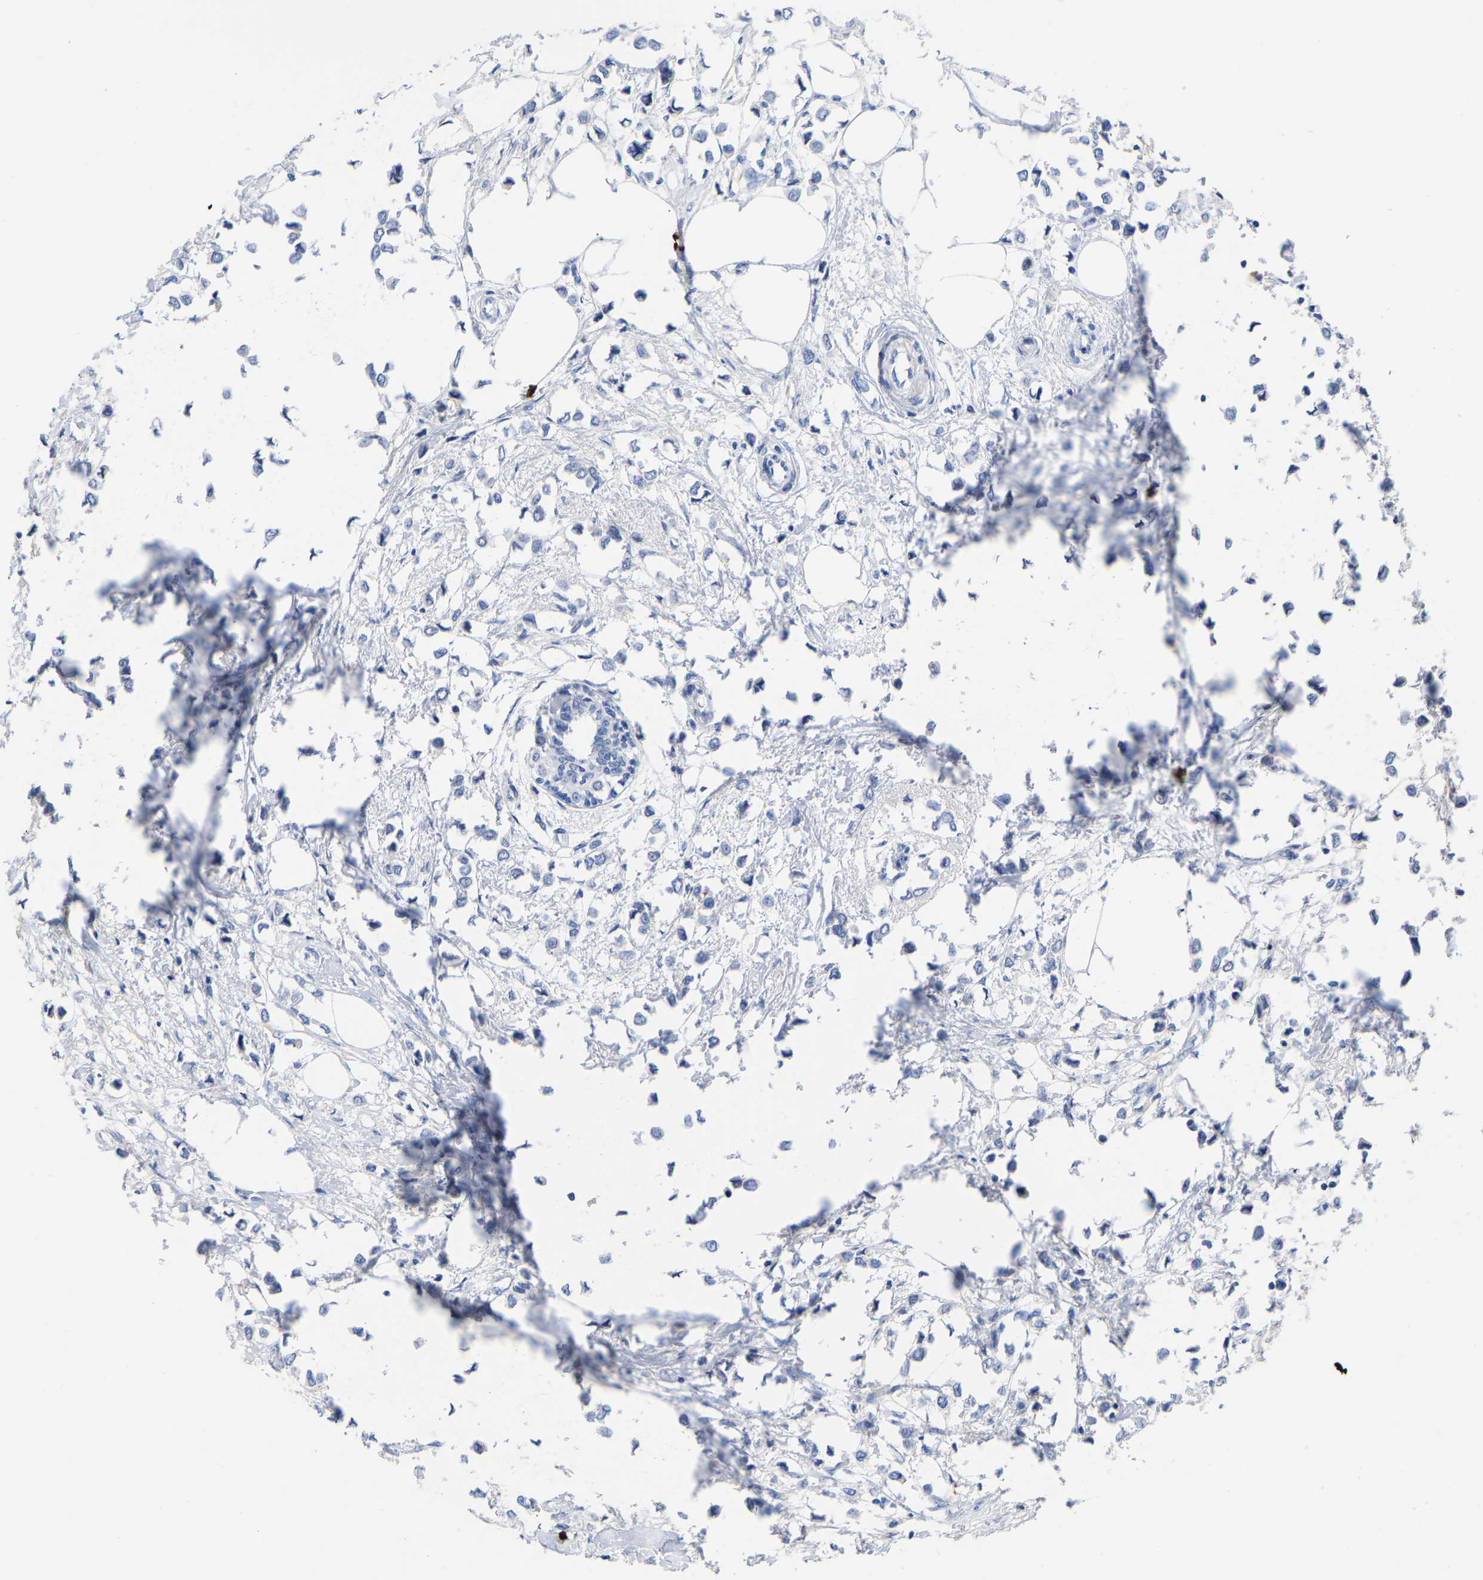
{"staining": {"intensity": "negative", "quantity": "none", "location": "none"}, "tissue": "breast cancer", "cell_type": "Tumor cells", "image_type": "cancer", "snomed": [{"axis": "morphology", "description": "Lobular carcinoma"}, {"axis": "topography", "description": "Breast"}], "caption": "An image of human breast cancer is negative for staining in tumor cells. (DAB immunohistochemistry, high magnification).", "gene": "GPA33", "patient": {"sex": "female", "age": 51}}